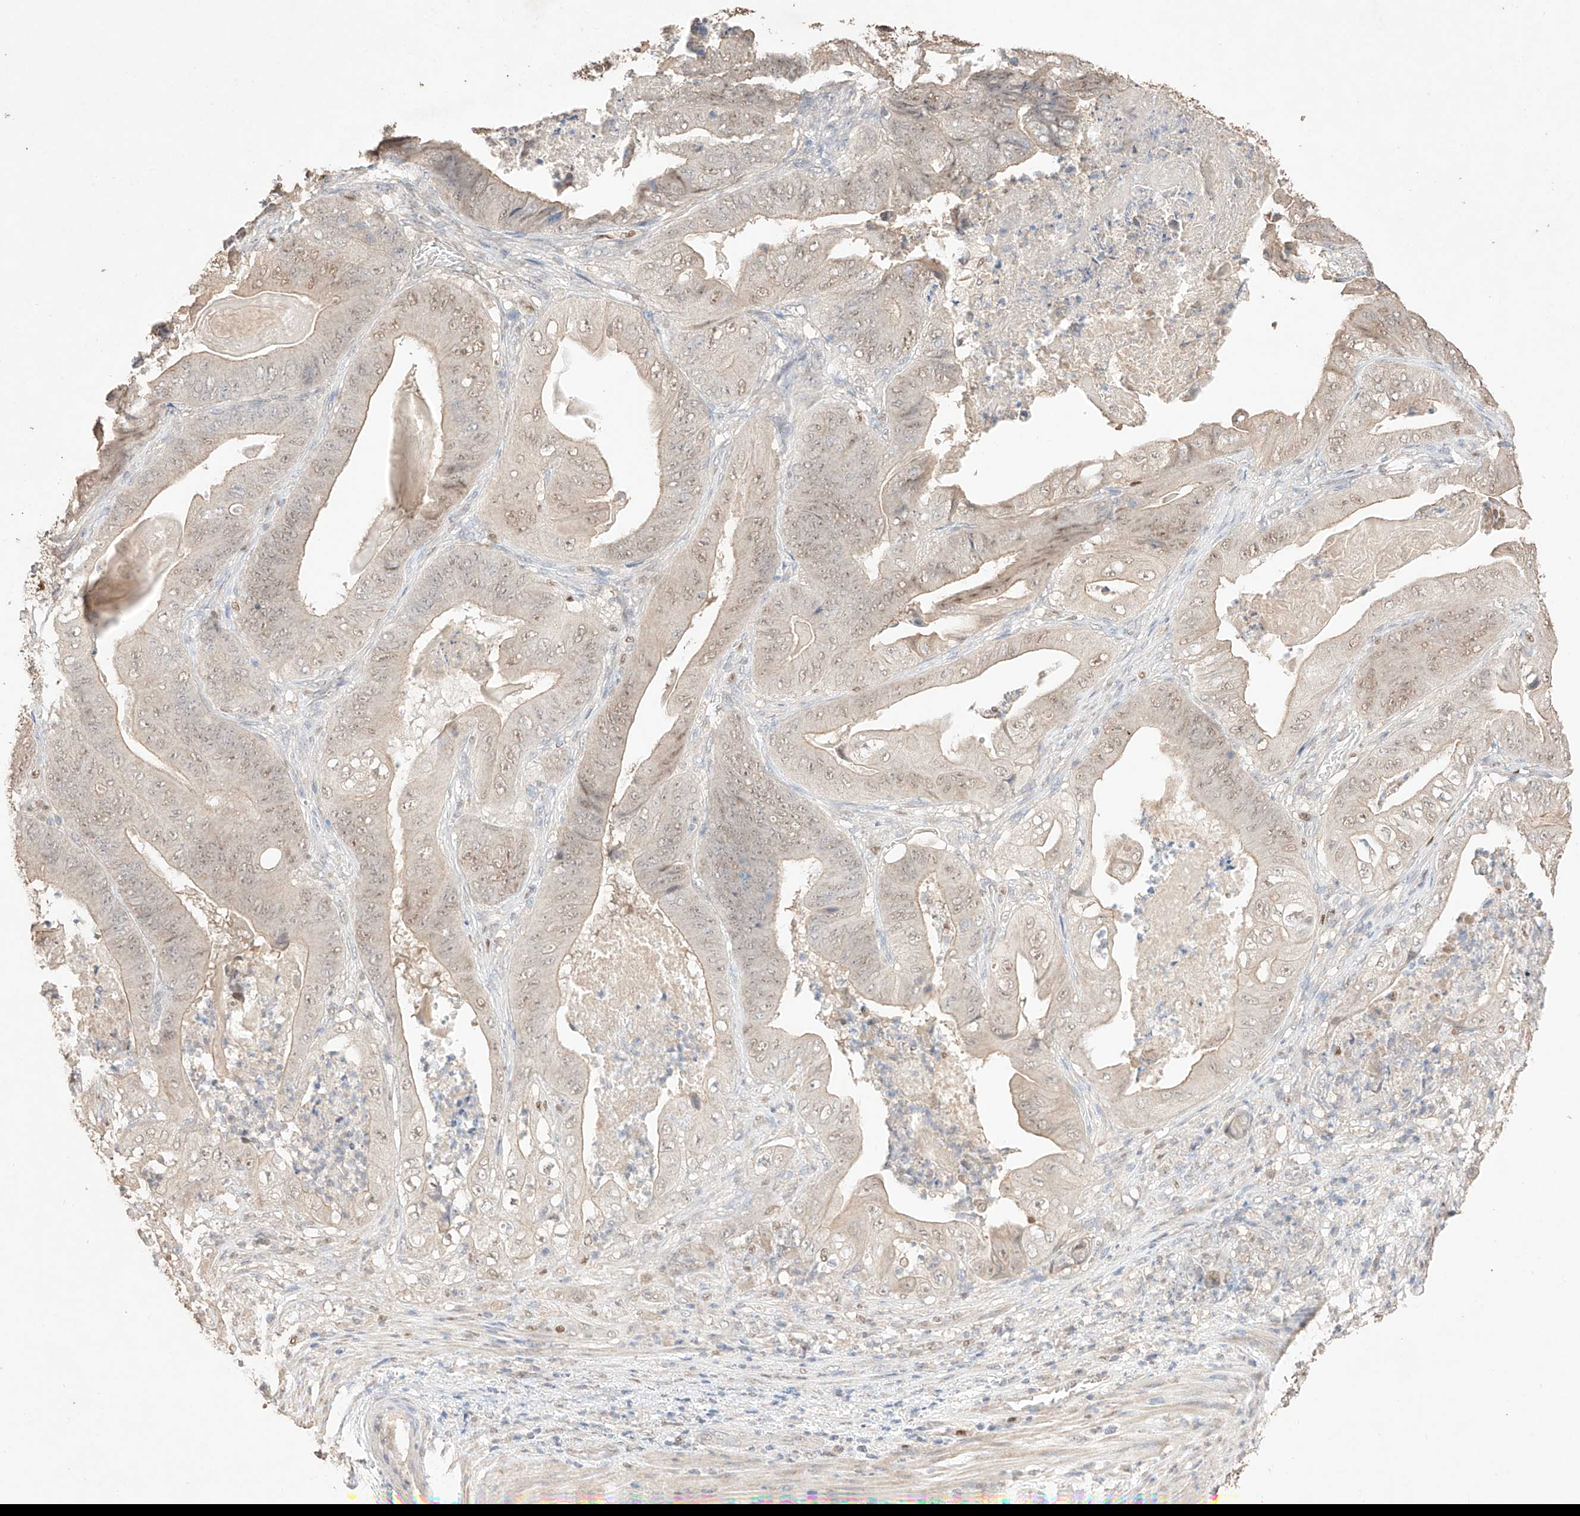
{"staining": {"intensity": "weak", "quantity": ">75%", "location": "cytoplasmic/membranous,nuclear"}, "tissue": "stomach cancer", "cell_type": "Tumor cells", "image_type": "cancer", "snomed": [{"axis": "morphology", "description": "Adenocarcinoma, NOS"}, {"axis": "topography", "description": "Stomach"}], "caption": "This micrograph displays stomach cancer (adenocarcinoma) stained with immunohistochemistry (IHC) to label a protein in brown. The cytoplasmic/membranous and nuclear of tumor cells show weak positivity for the protein. Nuclei are counter-stained blue.", "gene": "APIP", "patient": {"sex": "female", "age": 73}}